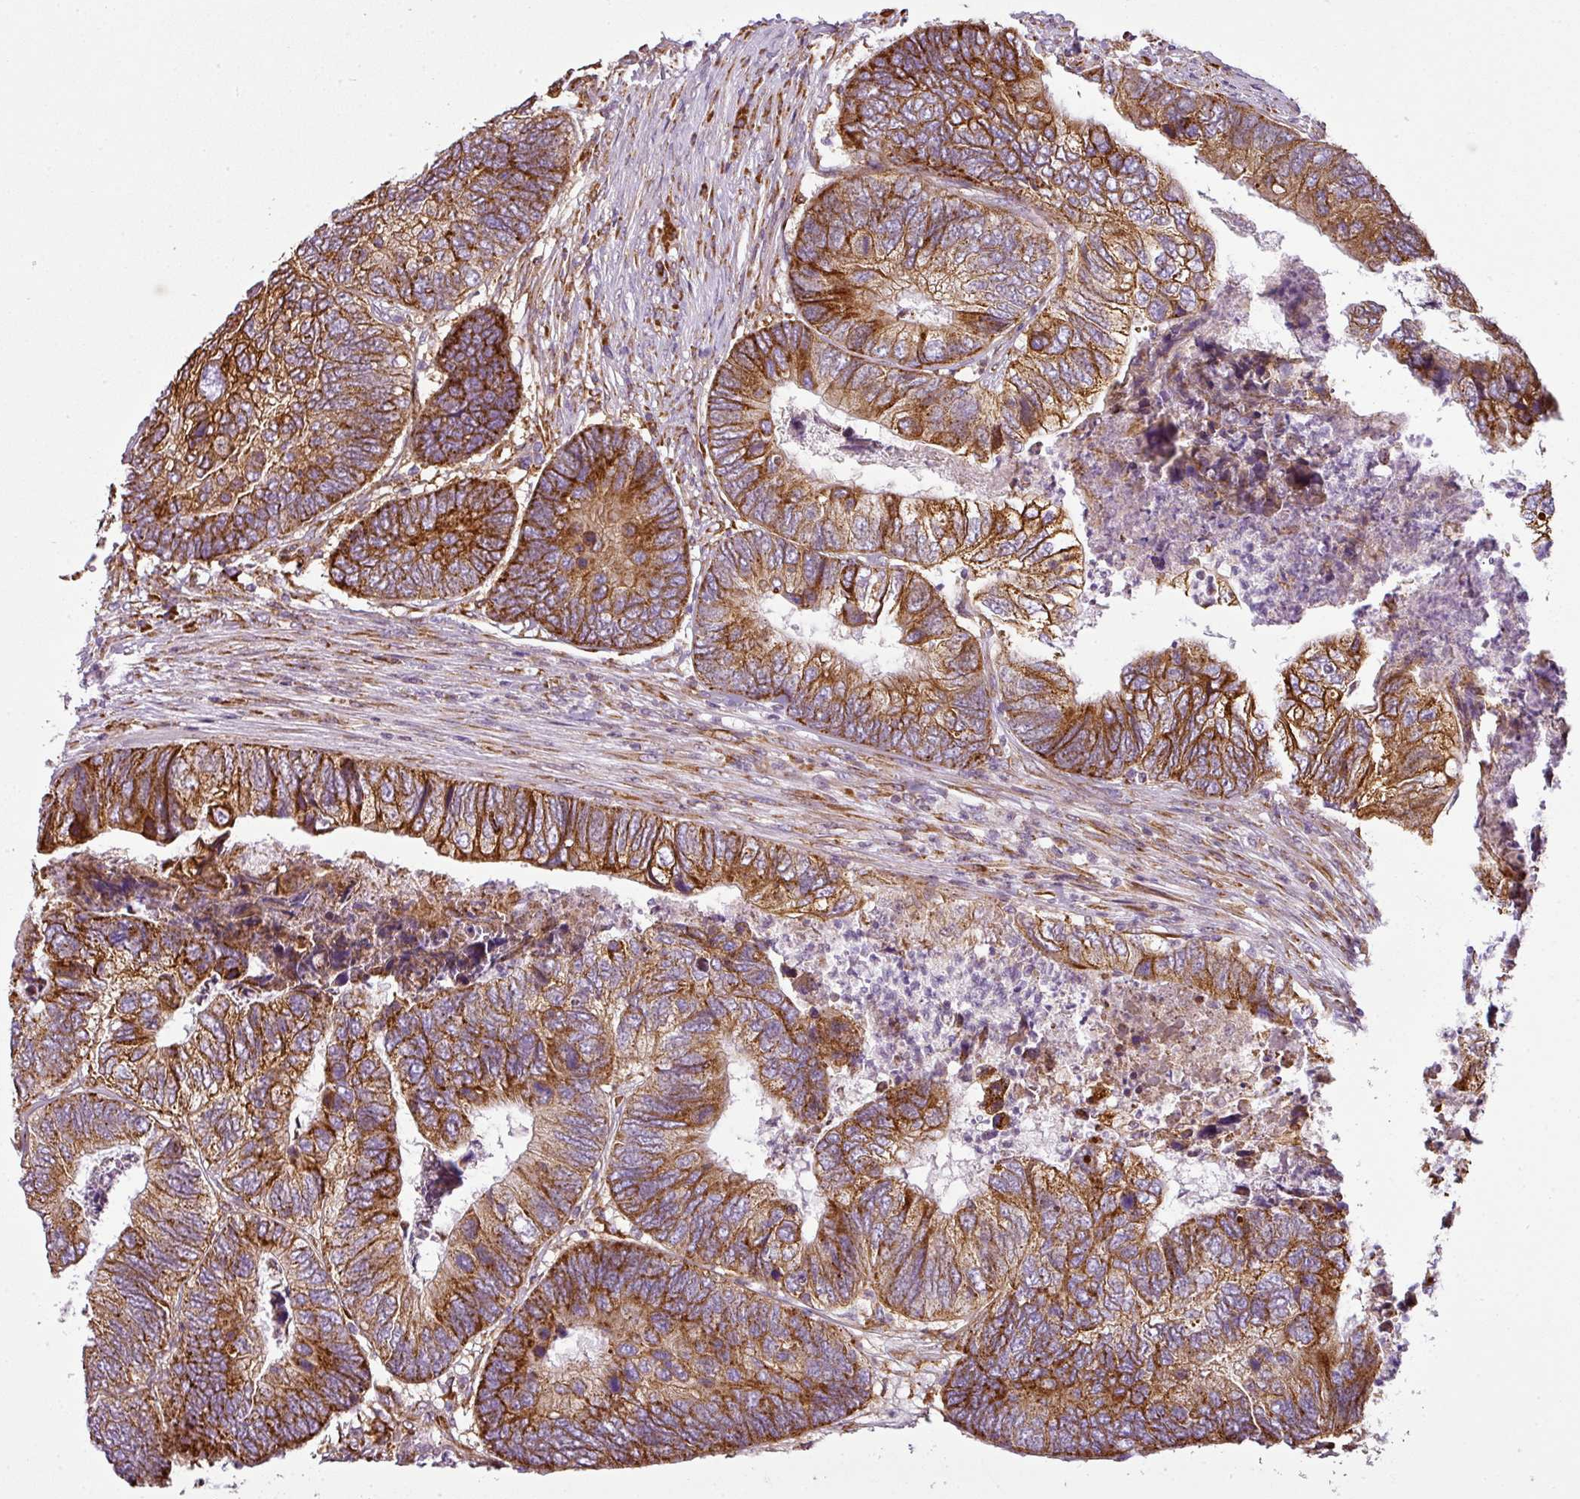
{"staining": {"intensity": "strong", "quantity": ">75%", "location": "cytoplasmic/membranous"}, "tissue": "colorectal cancer", "cell_type": "Tumor cells", "image_type": "cancer", "snomed": [{"axis": "morphology", "description": "Adenocarcinoma, NOS"}, {"axis": "topography", "description": "Colon"}], "caption": "IHC micrograph of human adenocarcinoma (colorectal) stained for a protein (brown), which reveals high levels of strong cytoplasmic/membranous expression in approximately >75% of tumor cells.", "gene": "ANKRD18A", "patient": {"sex": "female", "age": 67}}